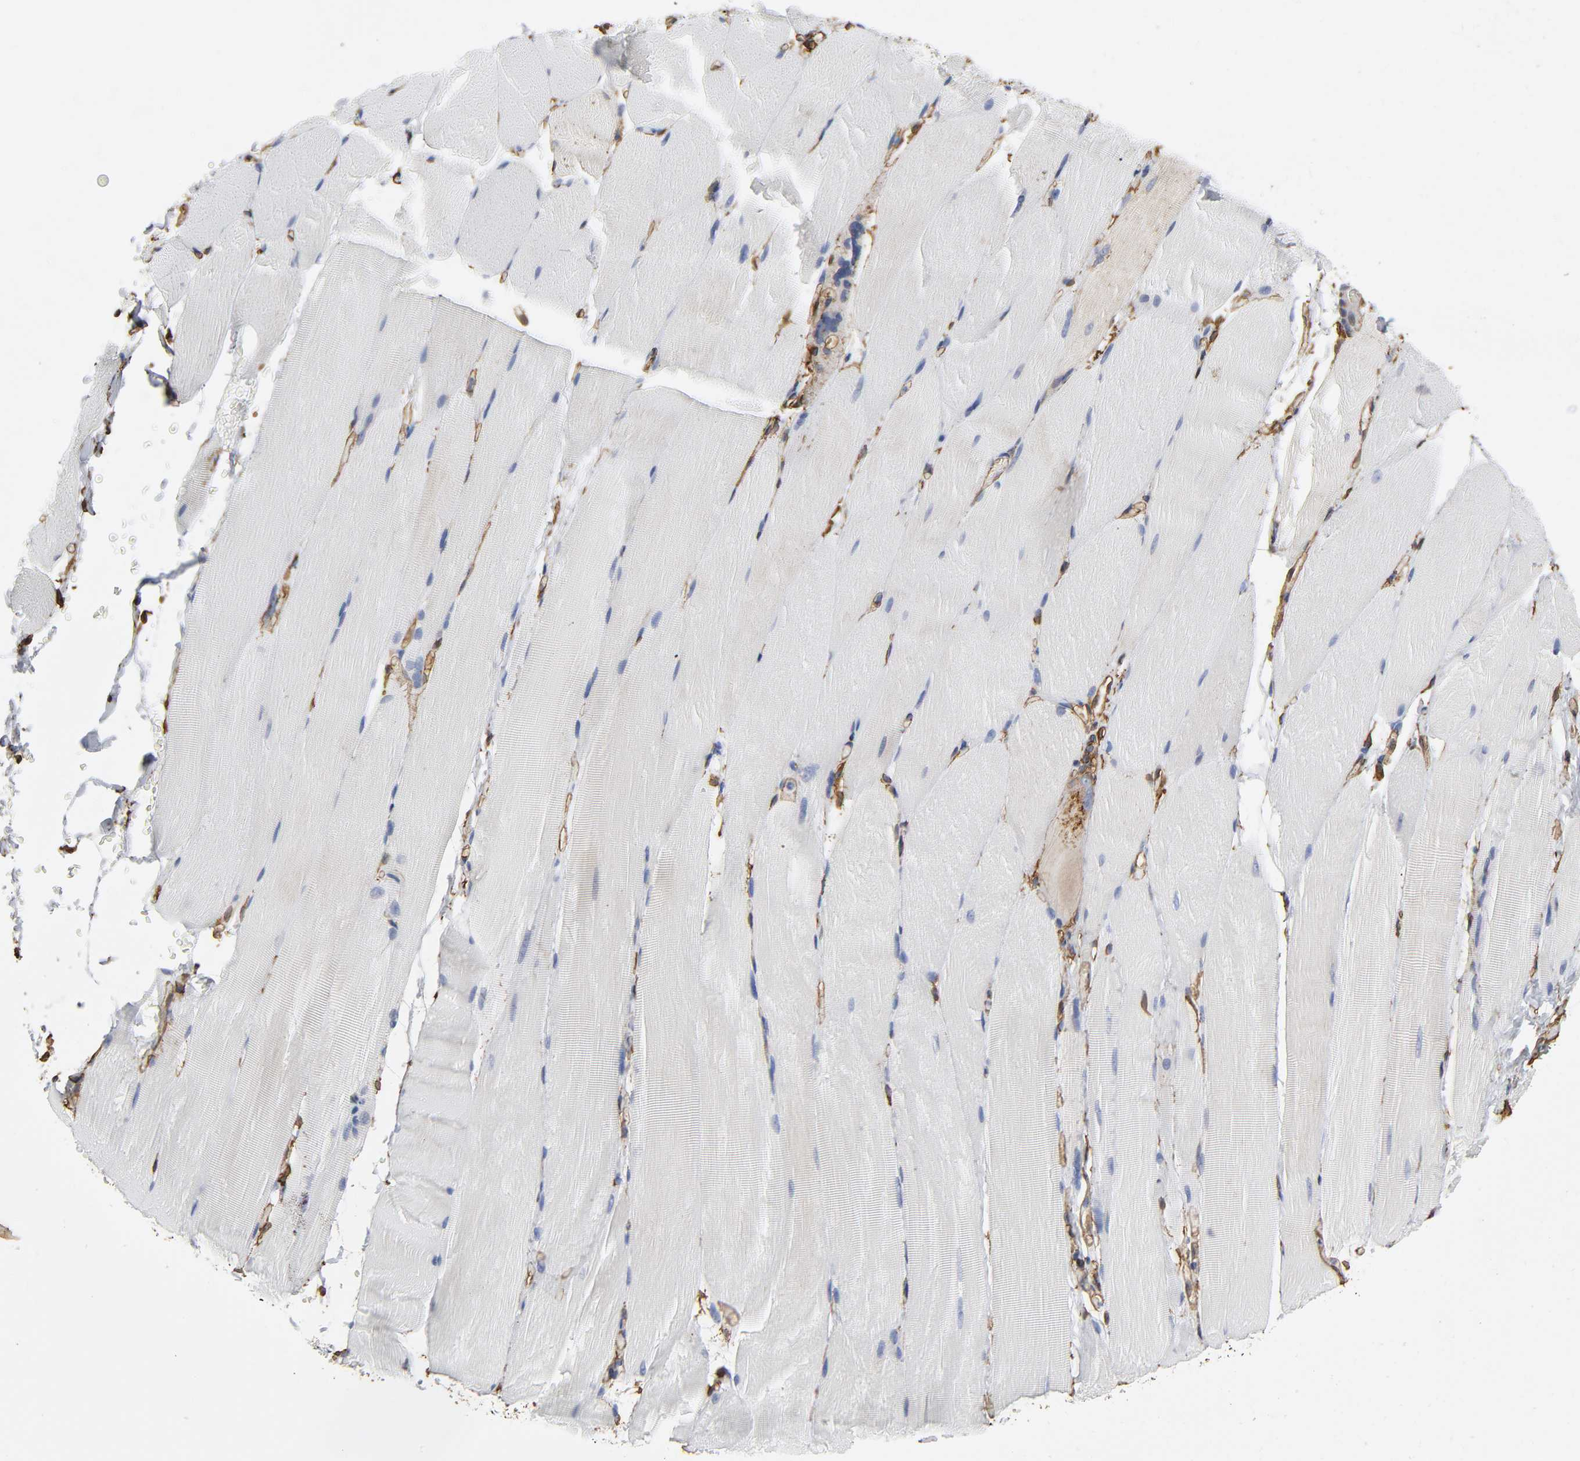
{"staining": {"intensity": "negative", "quantity": "none", "location": "none"}, "tissue": "skeletal muscle", "cell_type": "Myocytes", "image_type": "normal", "snomed": [{"axis": "morphology", "description": "Normal tissue, NOS"}, {"axis": "topography", "description": "Skeletal muscle"}, {"axis": "topography", "description": "Parathyroid gland"}], "caption": "An immunohistochemistry (IHC) histopathology image of benign skeletal muscle is shown. There is no staining in myocytes of skeletal muscle. (DAB (3,3'-diaminobenzidine) immunohistochemistry (IHC) with hematoxylin counter stain).", "gene": "ANXA2", "patient": {"sex": "female", "age": 37}}